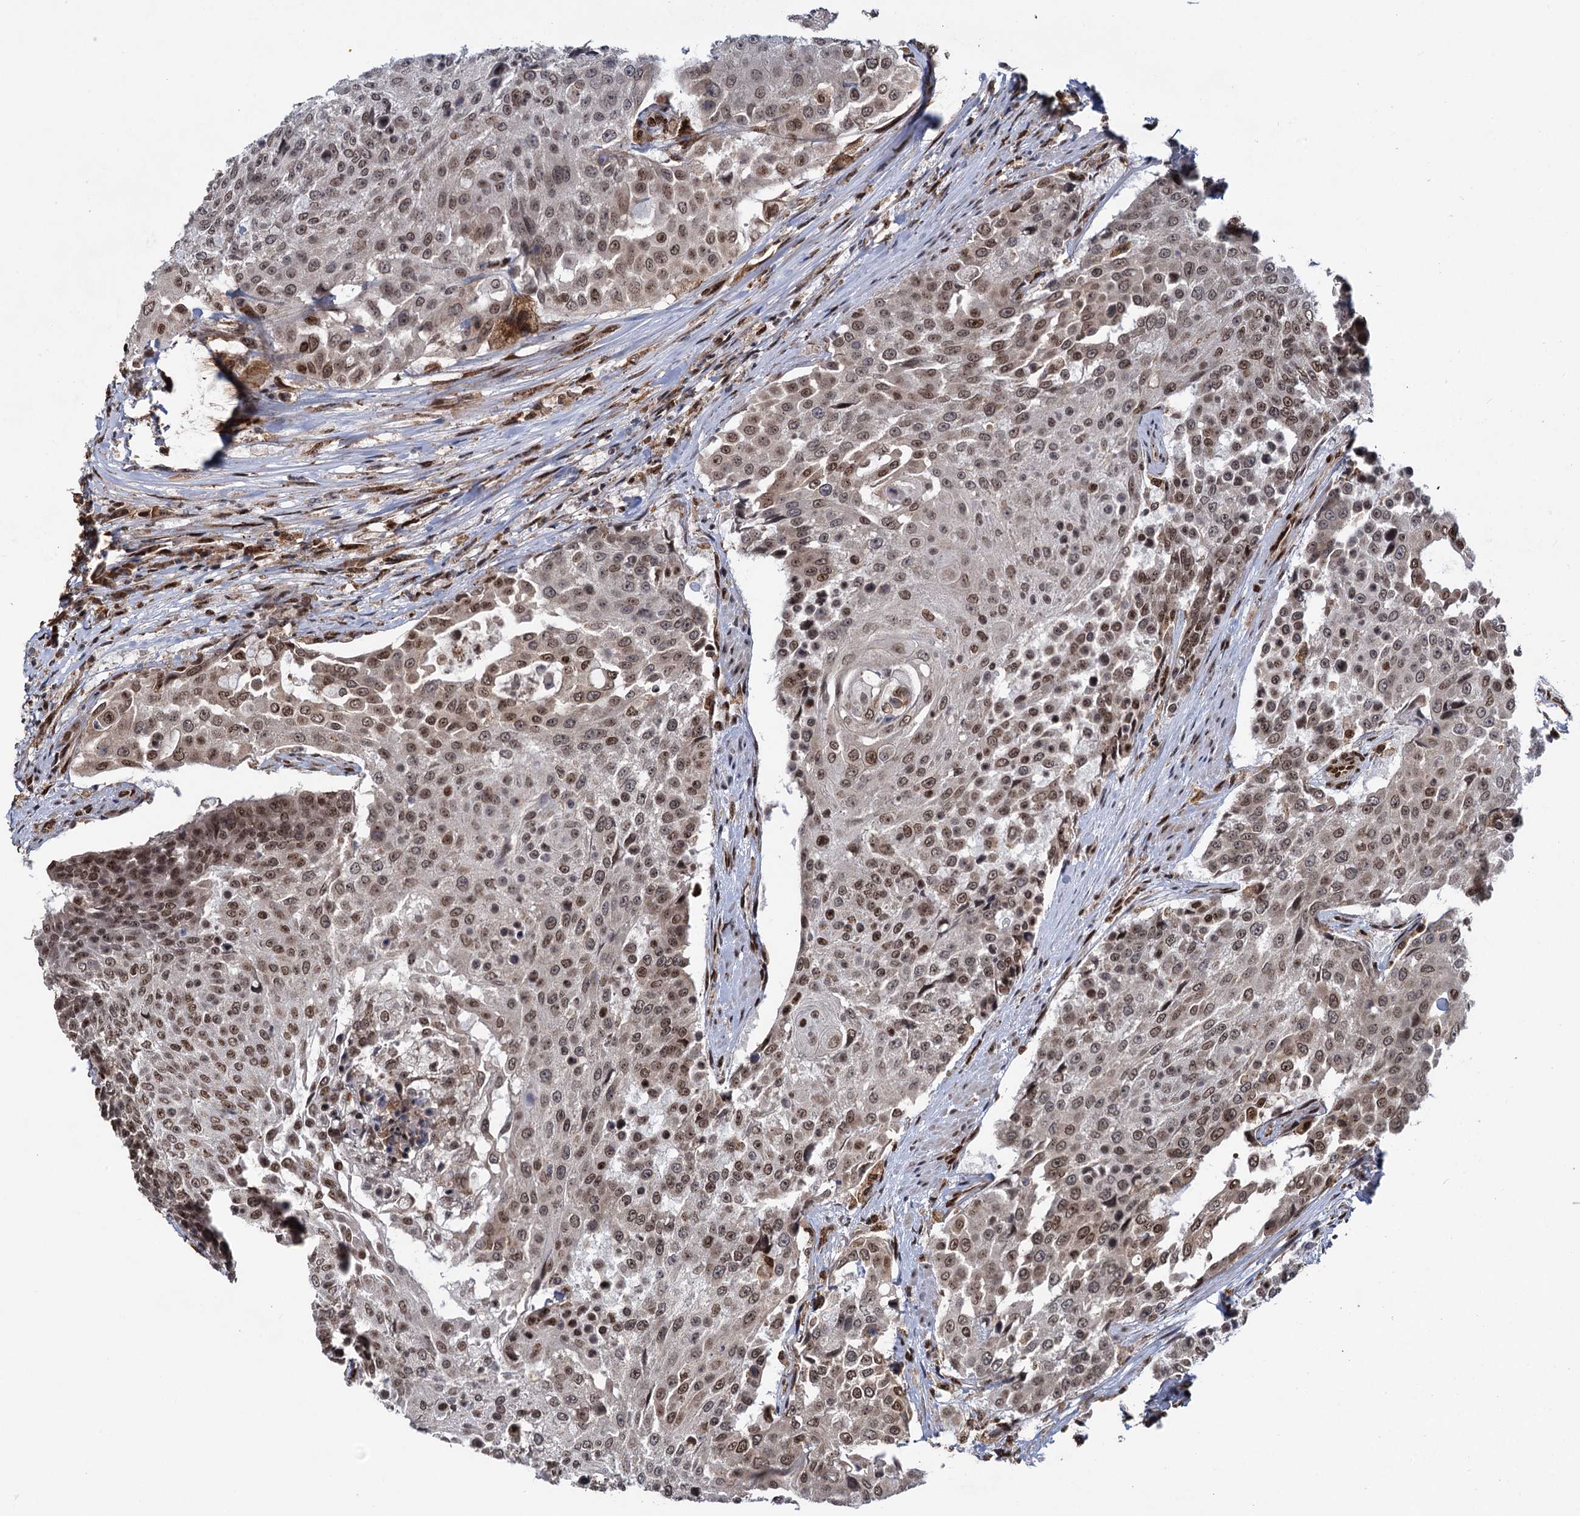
{"staining": {"intensity": "moderate", "quantity": ">75%", "location": "nuclear"}, "tissue": "urothelial cancer", "cell_type": "Tumor cells", "image_type": "cancer", "snomed": [{"axis": "morphology", "description": "Urothelial carcinoma, High grade"}, {"axis": "topography", "description": "Urinary bladder"}], "caption": "A medium amount of moderate nuclear expression is appreciated in about >75% of tumor cells in high-grade urothelial carcinoma tissue.", "gene": "MESD", "patient": {"sex": "female", "age": 63}}